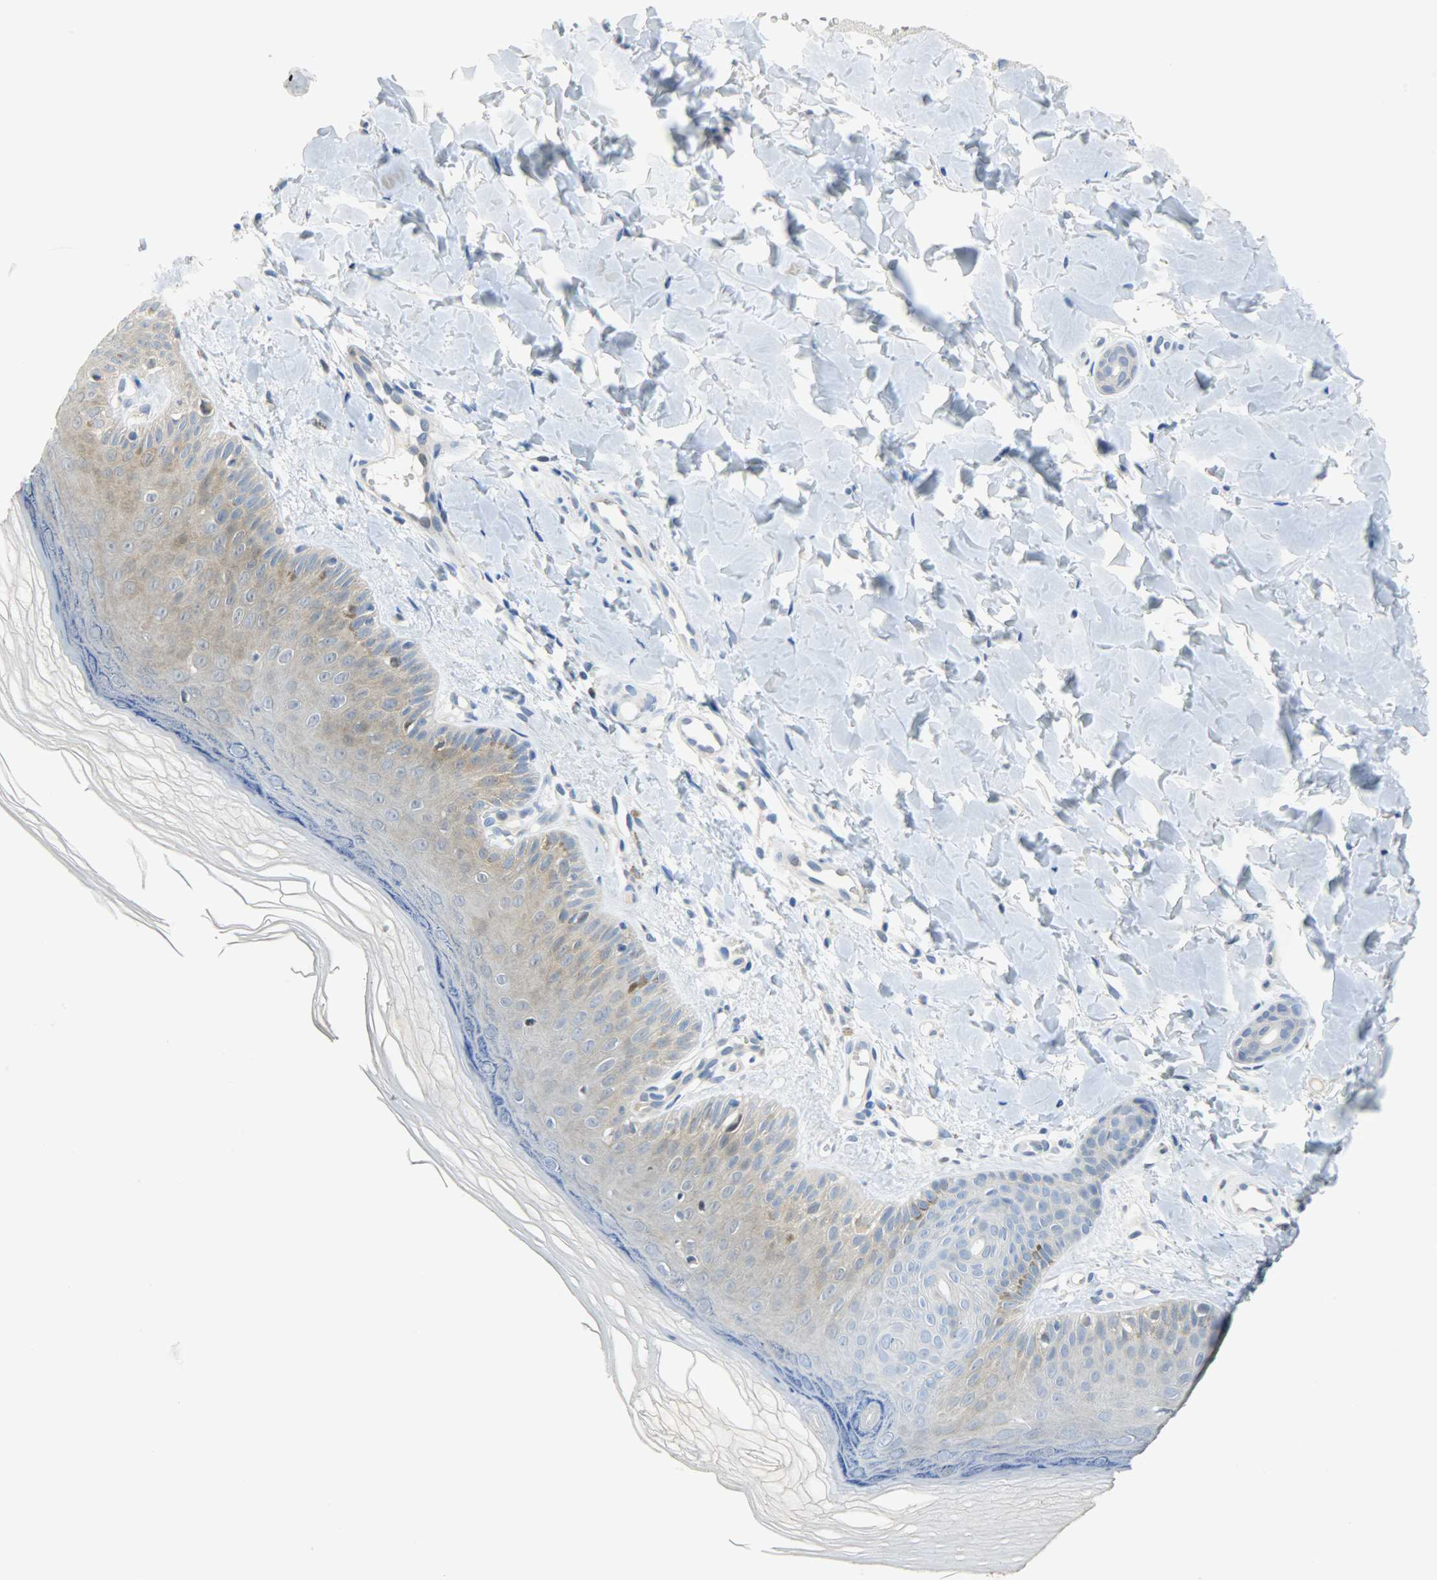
{"staining": {"intensity": "negative", "quantity": "none", "location": "none"}, "tissue": "skin", "cell_type": "Fibroblasts", "image_type": "normal", "snomed": [{"axis": "morphology", "description": "Normal tissue, NOS"}, {"axis": "topography", "description": "Skin"}], "caption": "This is an IHC photomicrograph of normal skin. There is no staining in fibroblasts.", "gene": "EIF4EBP1", "patient": {"sex": "male", "age": 26}}